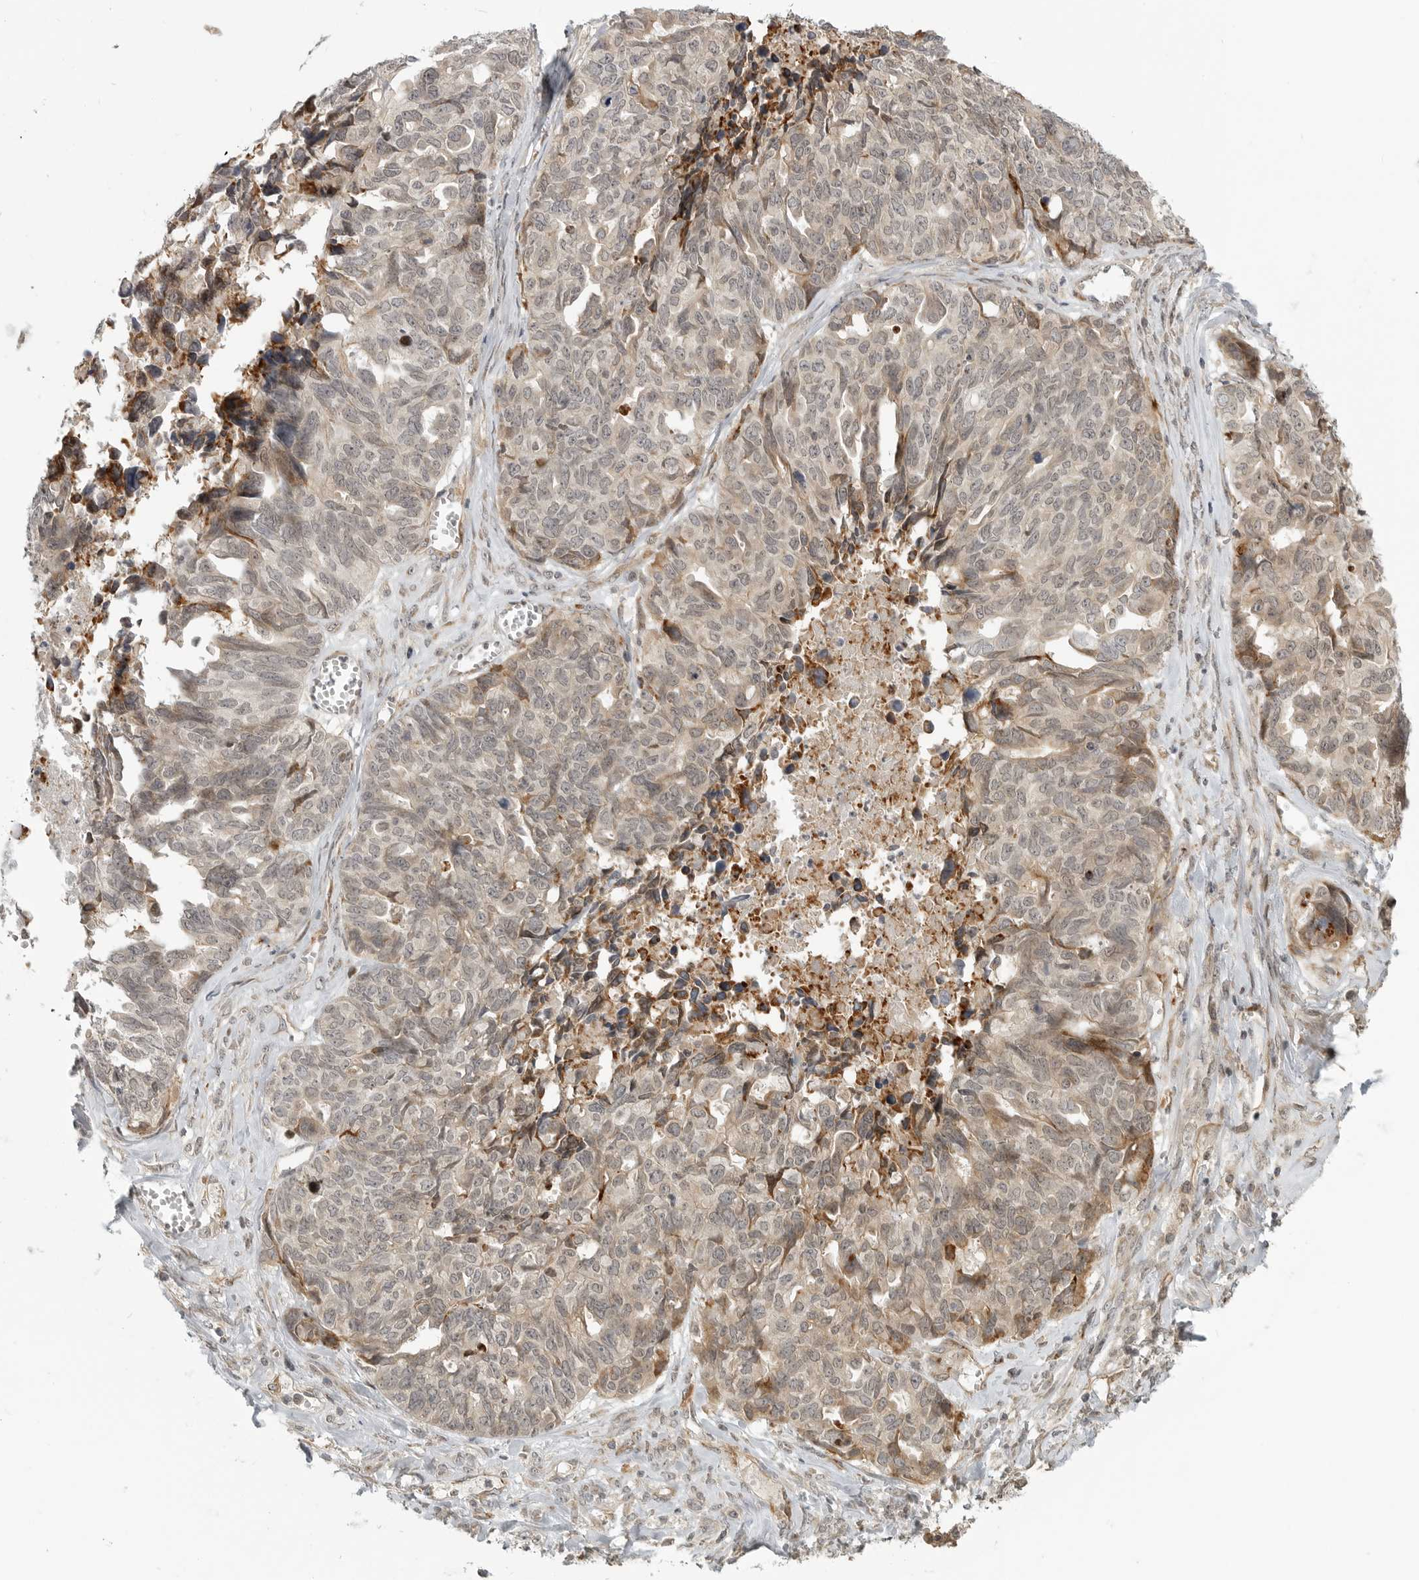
{"staining": {"intensity": "moderate", "quantity": "<25%", "location": "cytoplasmic/membranous"}, "tissue": "ovarian cancer", "cell_type": "Tumor cells", "image_type": "cancer", "snomed": [{"axis": "morphology", "description": "Cystadenocarcinoma, serous, NOS"}, {"axis": "topography", "description": "Ovary"}], "caption": "This micrograph shows ovarian cancer stained with IHC to label a protein in brown. The cytoplasmic/membranous of tumor cells show moderate positivity for the protein. Nuclei are counter-stained blue.", "gene": "CEP295NL", "patient": {"sex": "female", "age": 79}}